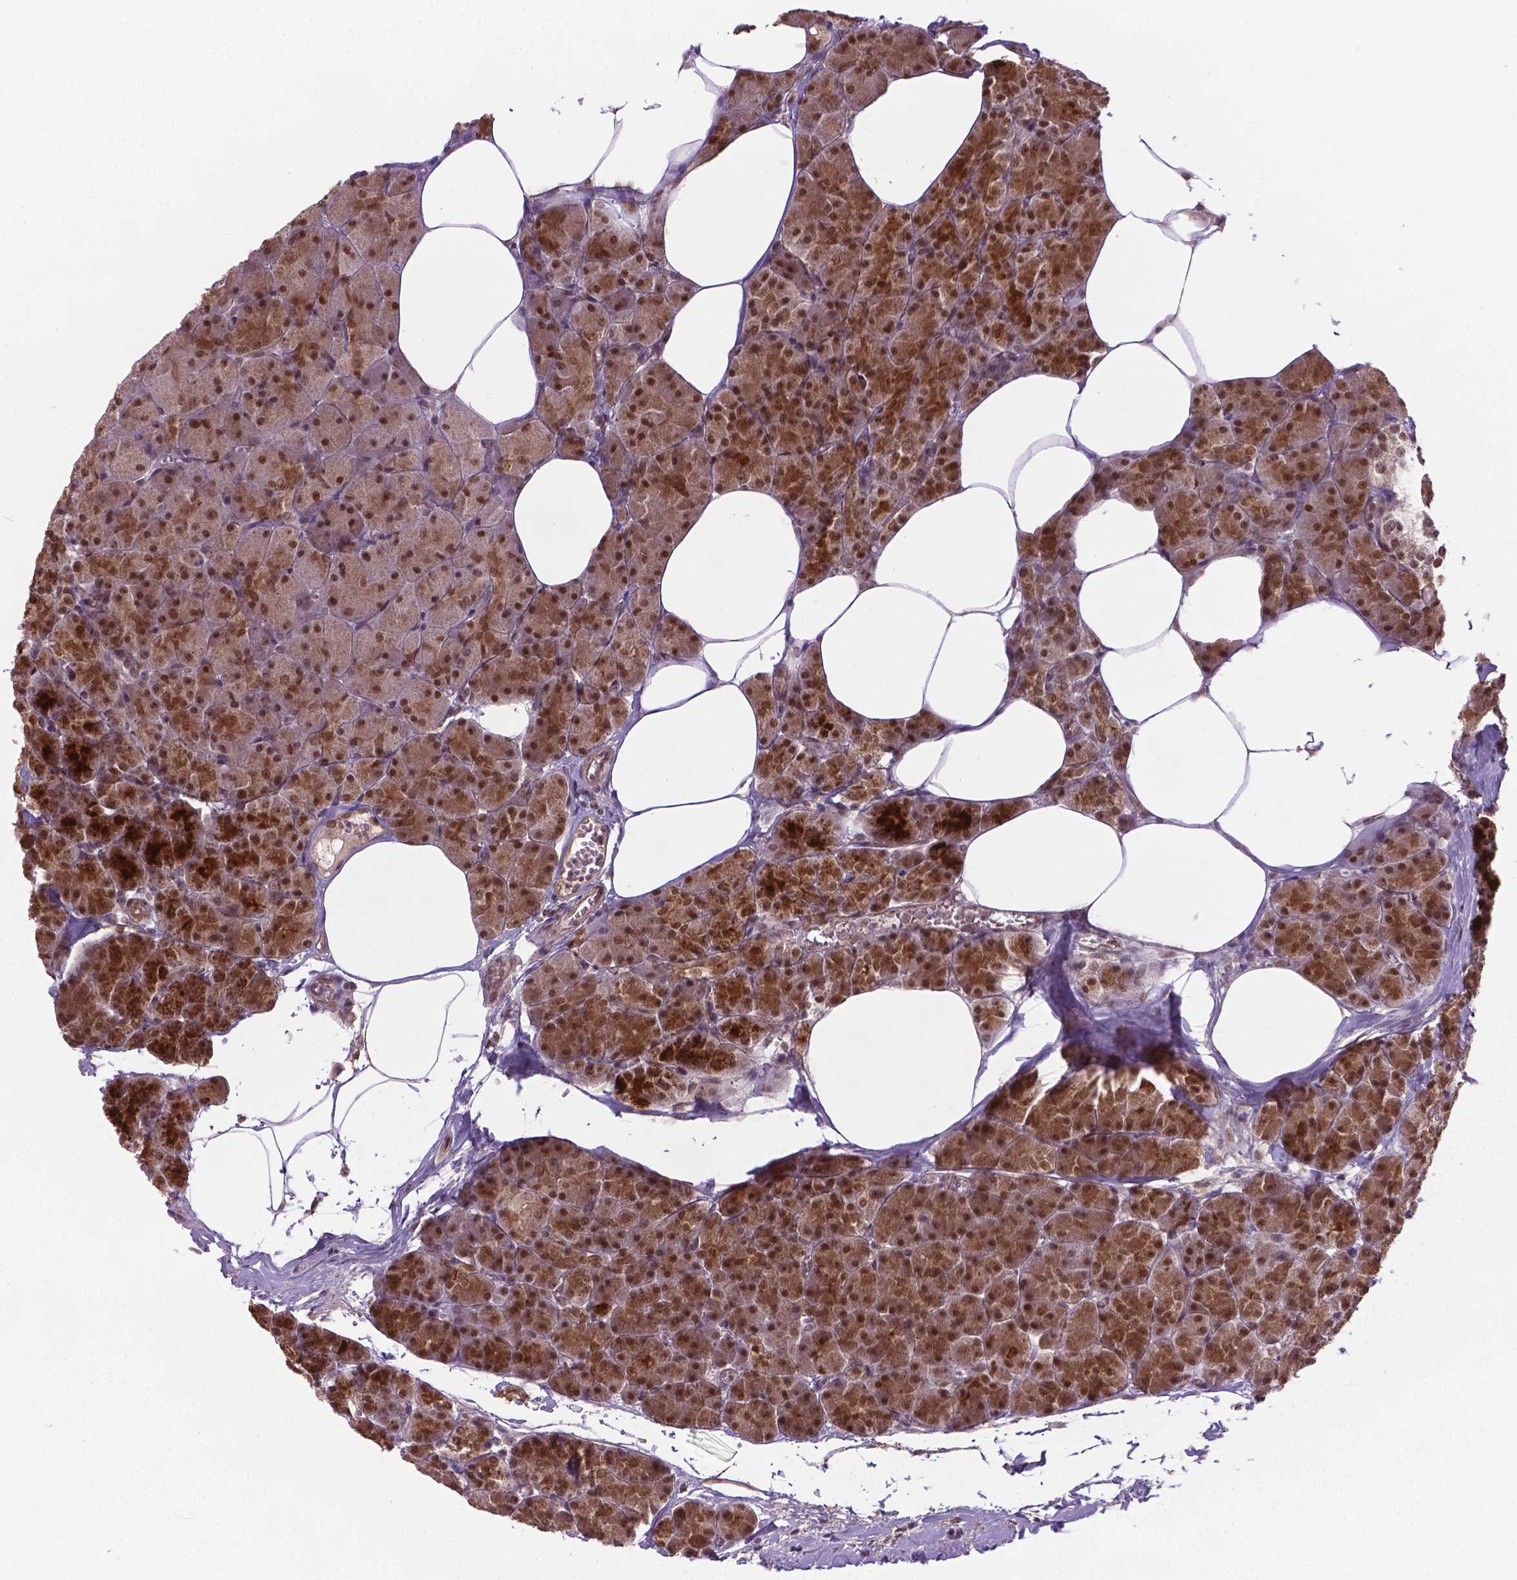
{"staining": {"intensity": "strong", "quantity": ">75%", "location": "nuclear"}, "tissue": "pancreas", "cell_type": "Exocrine glandular cells", "image_type": "normal", "snomed": [{"axis": "morphology", "description": "Normal tissue, NOS"}, {"axis": "topography", "description": "Pancreas"}], "caption": "Approximately >75% of exocrine glandular cells in normal pancreas demonstrate strong nuclear protein positivity as visualized by brown immunohistochemical staining.", "gene": "ANKRD54", "patient": {"sex": "female", "age": 45}}